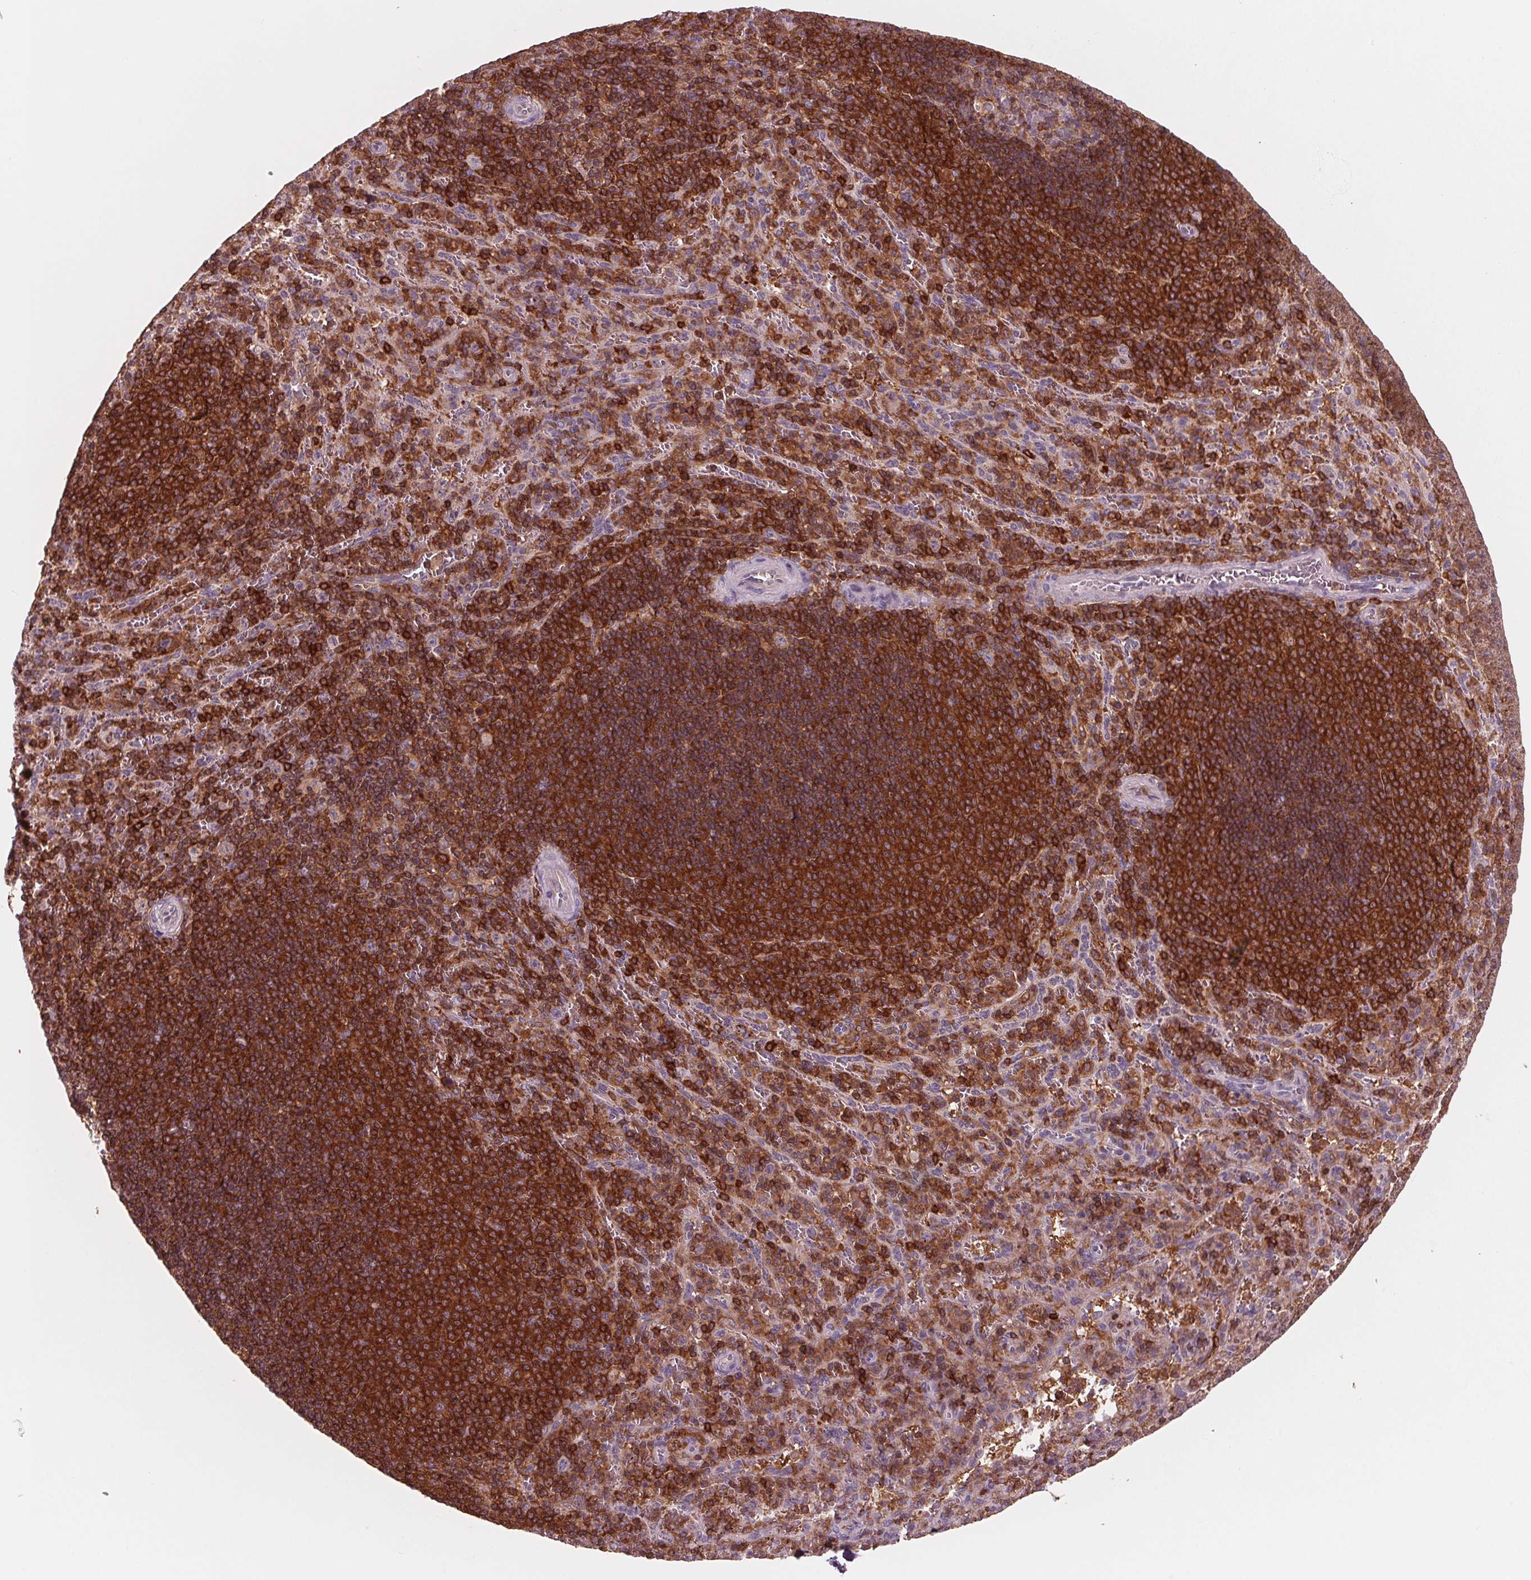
{"staining": {"intensity": "strong", "quantity": "25%-75%", "location": "cytoplasmic/membranous"}, "tissue": "spleen", "cell_type": "Cells in red pulp", "image_type": "normal", "snomed": [{"axis": "morphology", "description": "Normal tissue, NOS"}, {"axis": "topography", "description": "Spleen"}], "caption": "Protein staining displays strong cytoplasmic/membranous staining in about 25%-75% of cells in red pulp in unremarkable spleen. (DAB IHC, brown staining for protein, blue staining for nuclei).", "gene": "ARHGAP25", "patient": {"sex": "male", "age": 57}}